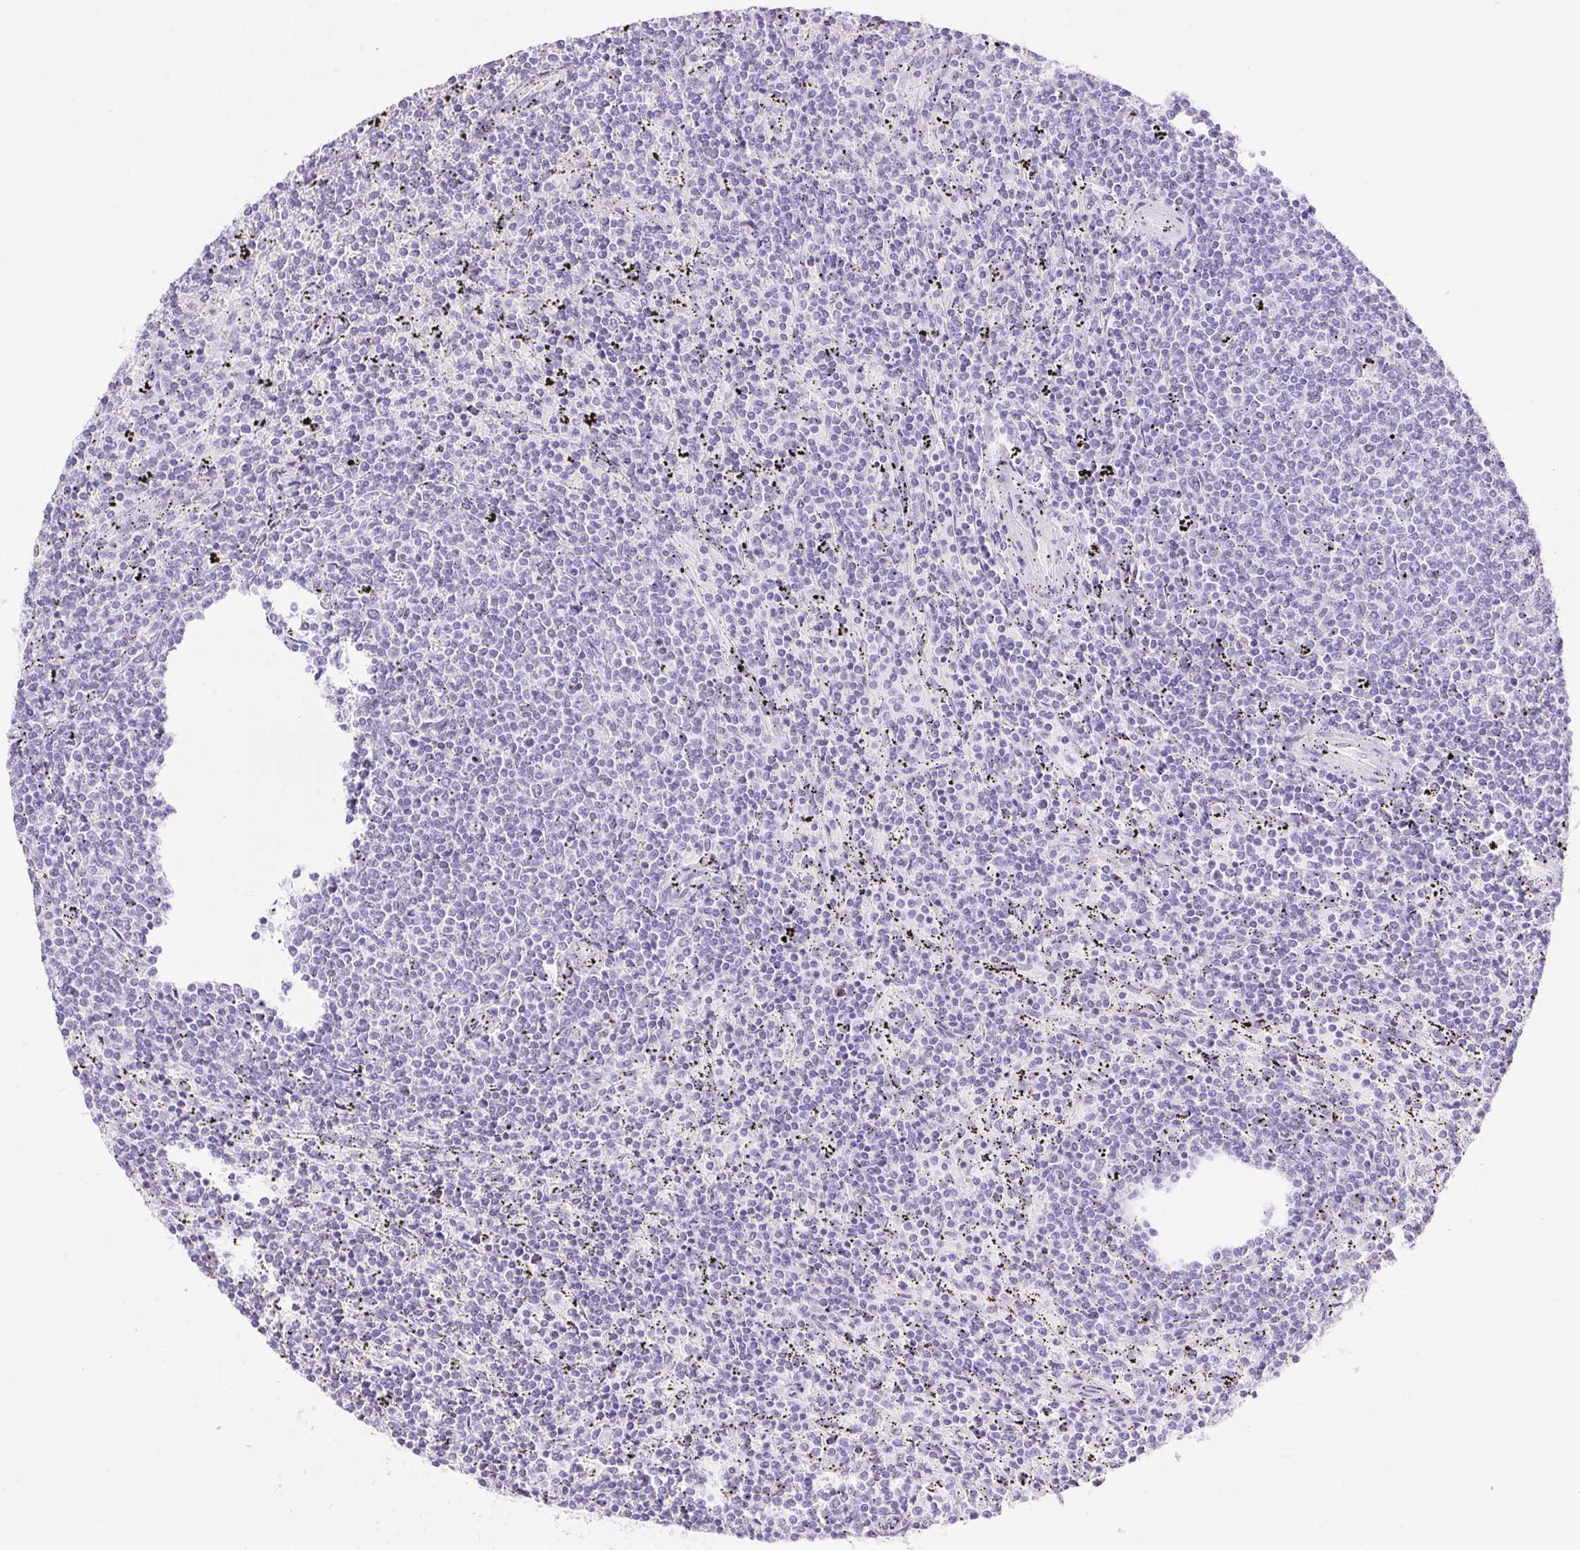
{"staining": {"intensity": "negative", "quantity": "none", "location": "none"}, "tissue": "lymphoma", "cell_type": "Tumor cells", "image_type": "cancer", "snomed": [{"axis": "morphology", "description": "Malignant lymphoma, non-Hodgkin's type, Low grade"}, {"axis": "topography", "description": "Spleen"}], "caption": "There is no significant staining in tumor cells of lymphoma.", "gene": "ERP27", "patient": {"sex": "female", "age": 50}}